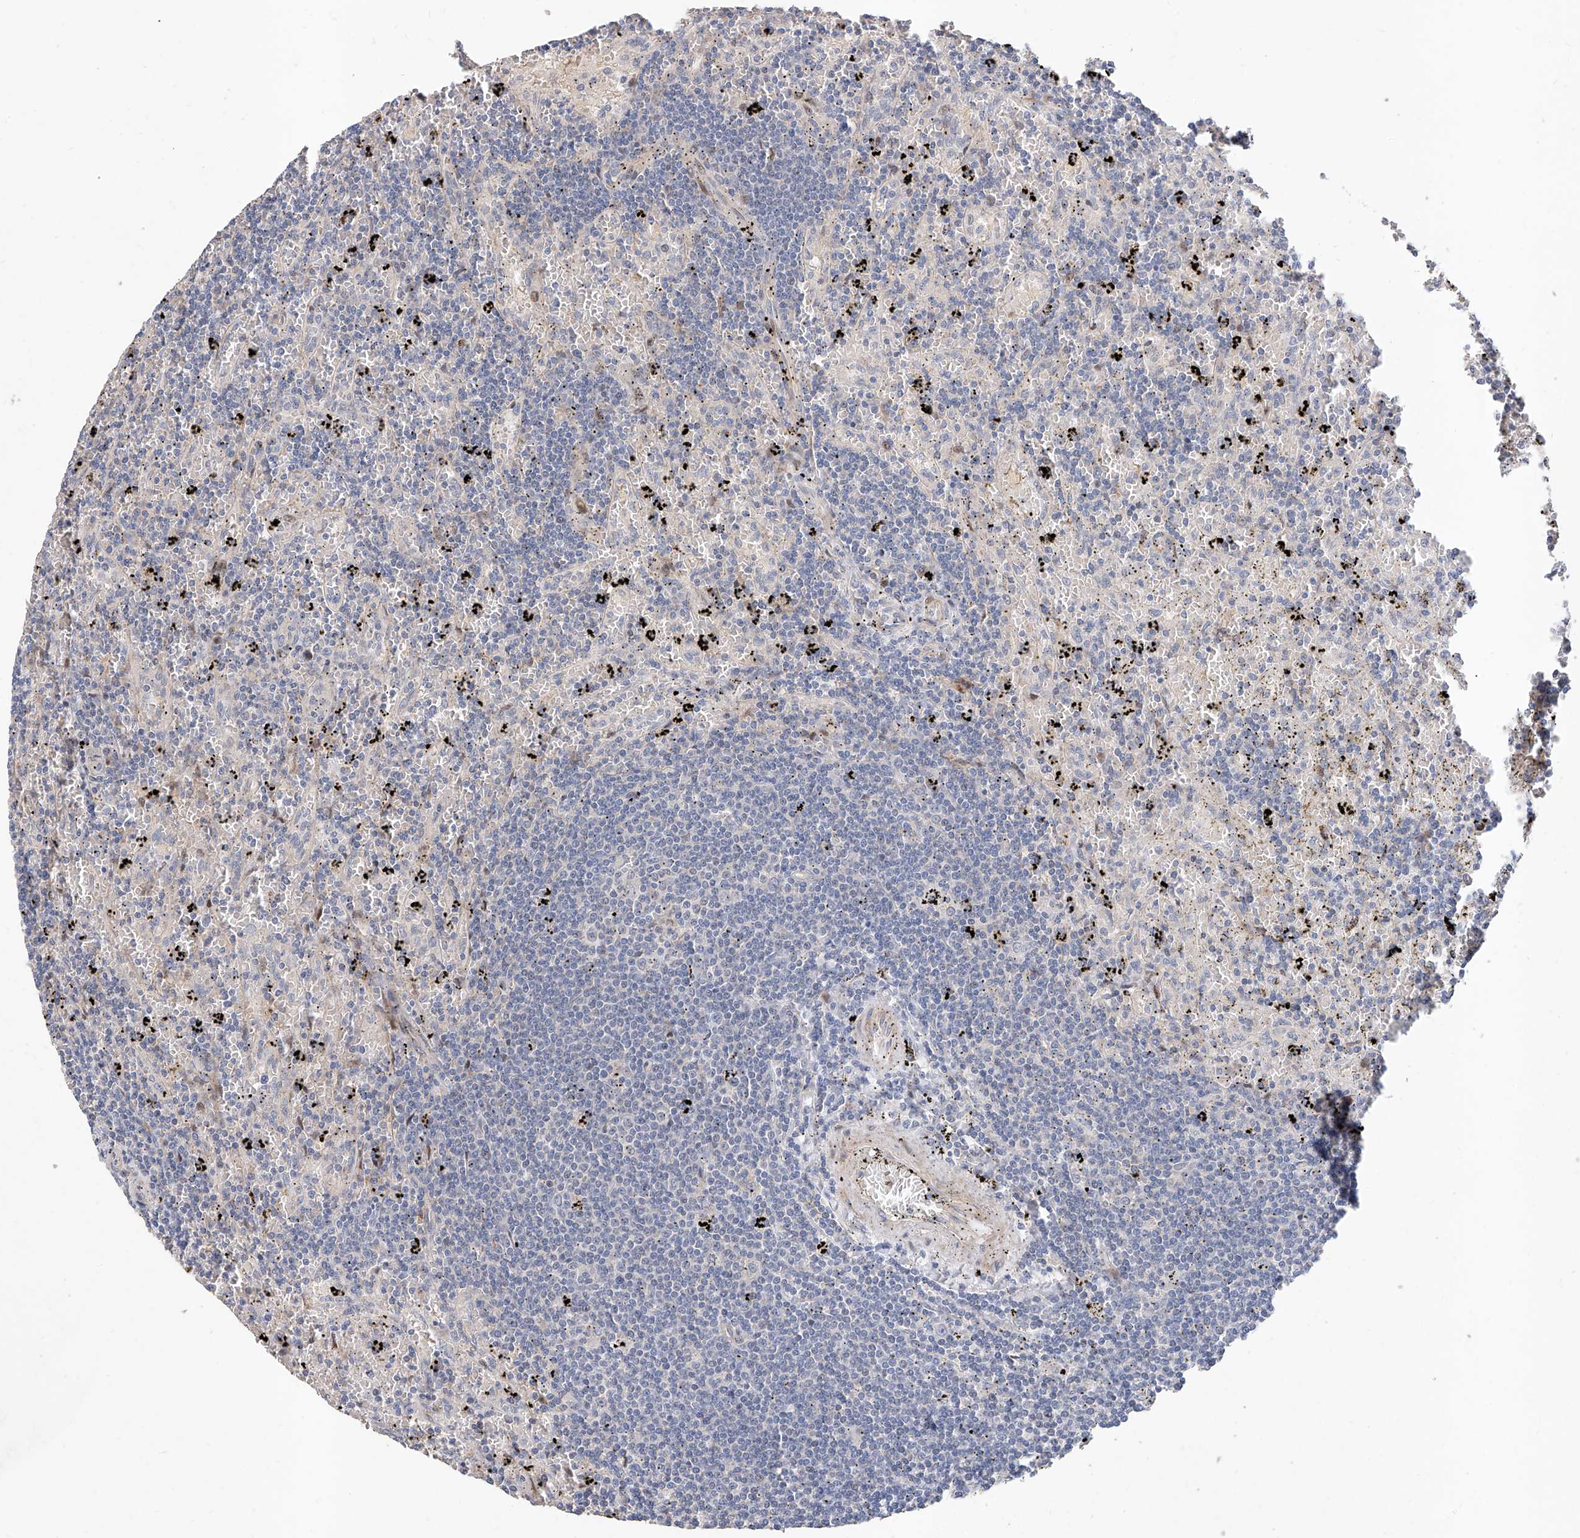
{"staining": {"intensity": "negative", "quantity": "none", "location": "none"}, "tissue": "lymphoma", "cell_type": "Tumor cells", "image_type": "cancer", "snomed": [{"axis": "morphology", "description": "Malignant lymphoma, non-Hodgkin's type, Low grade"}, {"axis": "topography", "description": "Spleen"}], "caption": "DAB (3,3'-diaminobenzidine) immunohistochemical staining of lymphoma displays no significant staining in tumor cells. (DAB immunohistochemistry (IHC) visualized using brightfield microscopy, high magnification).", "gene": "FUCA2", "patient": {"sex": "male", "age": 76}}